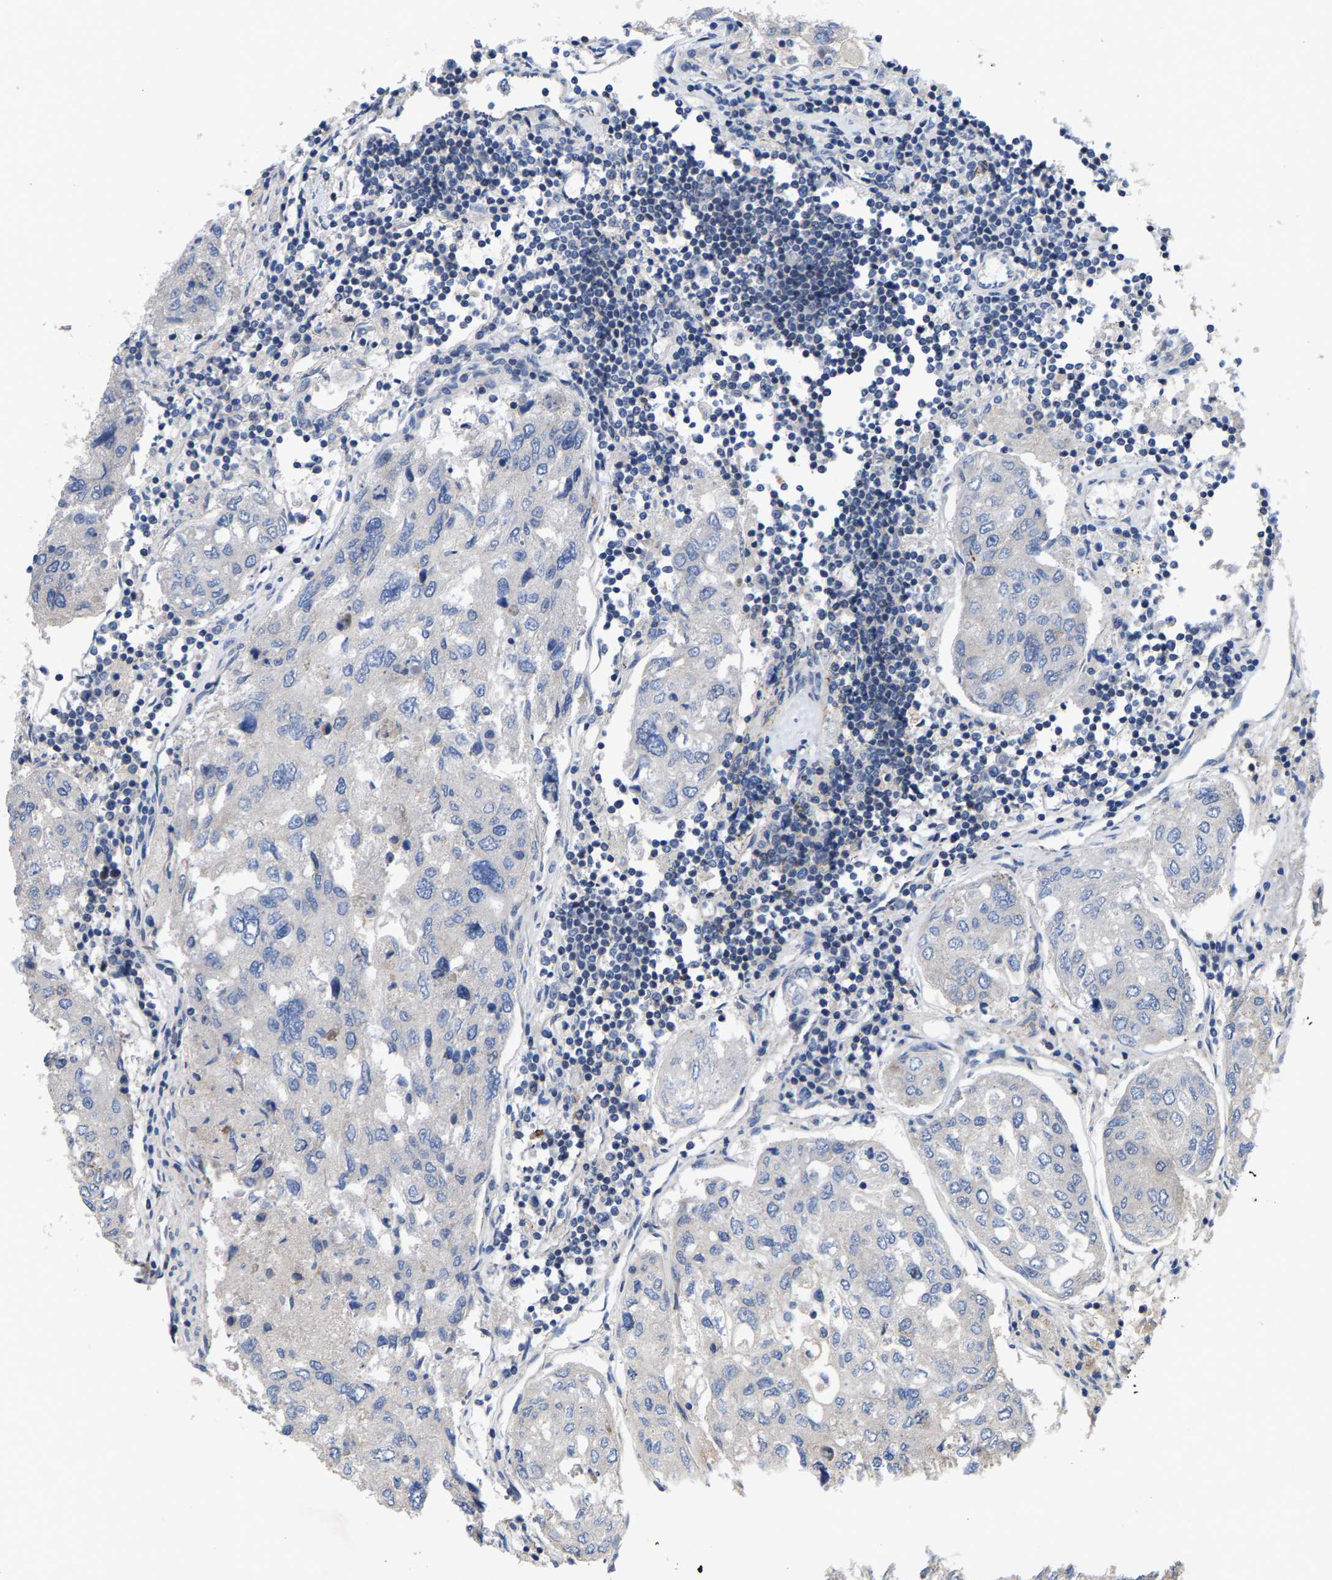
{"staining": {"intensity": "negative", "quantity": "none", "location": "none"}, "tissue": "urothelial cancer", "cell_type": "Tumor cells", "image_type": "cancer", "snomed": [{"axis": "morphology", "description": "Urothelial carcinoma, High grade"}, {"axis": "topography", "description": "Lymph node"}, {"axis": "topography", "description": "Urinary bladder"}], "caption": "Protein analysis of urothelial cancer displays no significant positivity in tumor cells. Brightfield microscopy of IHC stained with DAB (3,3'-diaminobenzidine) (brown) and hematoxylin (blue), captured at high magnification.", "gene": "TDRKH", "patient": {"sex": "male", "age": 51}}